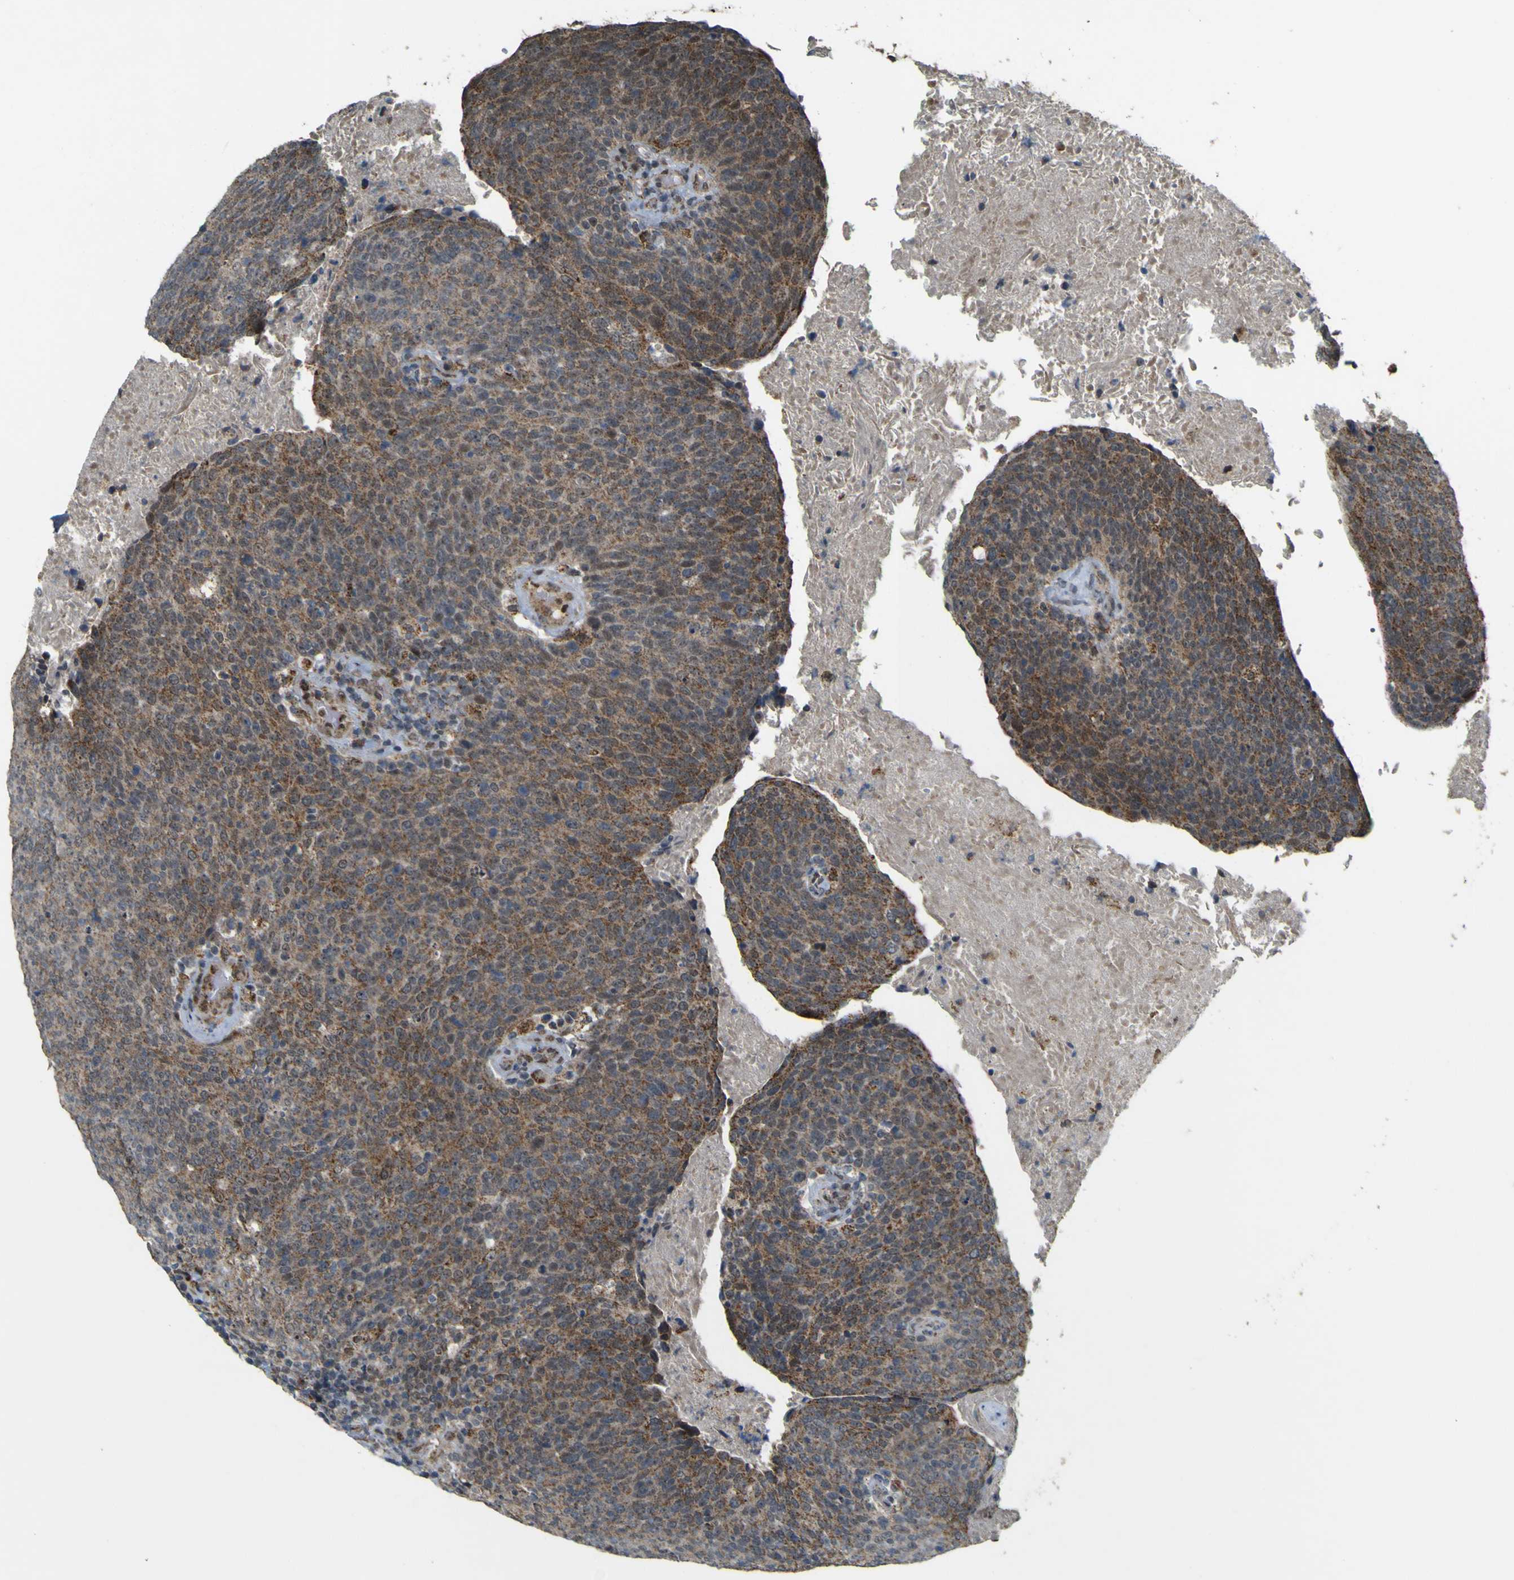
{"staining": {"intensity": "moderate", "quantity": ">75%", "location": "cytoplasmic/membranous"}, "tissue": "head and neck cancer", "cell_type": "Tumor cells", "image_type": "cancer", "snomed": [{"axis": "morphology", "description": "Squamous cell carcinoma, NOS"}, {"axis": "morphology", "description": "Squamous cell carcinoma, metastatic, NOS"}, {"axis": "topography", "description": "Lymph node"}, {"axis": "topography", "description": "Head-Neck"}], "caption": "Immunohistochemical staining of head and neck cancer shows medium levels of moderate cytoplasmic/membranous positivity in approximately >75% of tumor cells.", "gene": "ACBD5", "patient": {"sex": "male", "age": 62}}